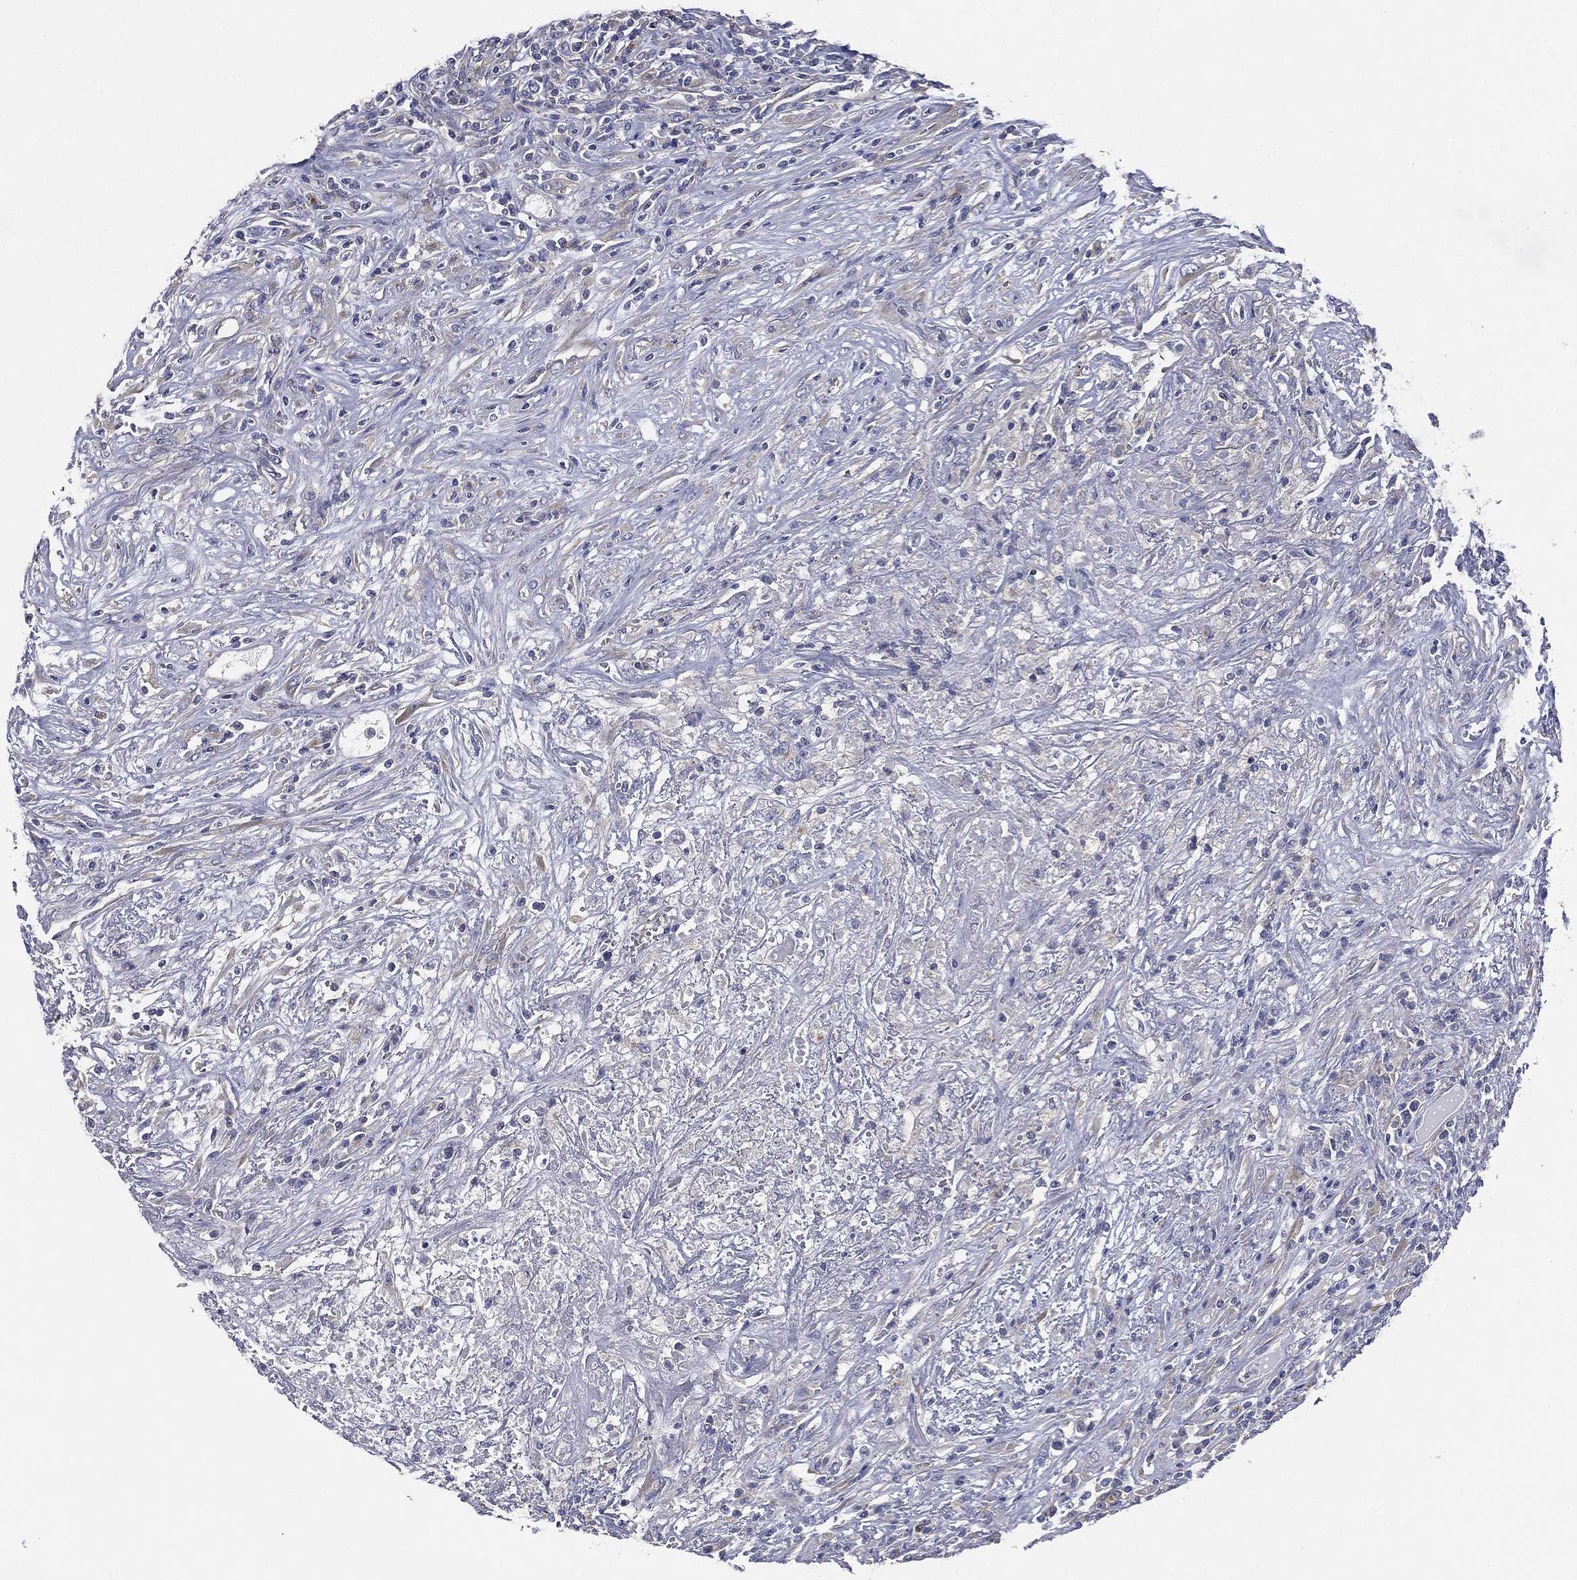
{"staining": {"intensity": "negative", "quantity": "none", "location": "none"}, "tissue": "lymphoma", "cell_type": "Tumor cells", "image_type": "cancer", "snomed": [{"axis": "morphology", "description": "Malignant lymphoma, non-Hodgkin's type, High grade"}, {"axis": "topography", "description": "Lung"}], "caption": "Immunohistochemistry (IHC) histopathology image of neoplastic tissue: lymphoma stained with DAB (3,3'-diaminobenzidine) exhibits no significant protein staining in tumor cells.", "gene": "ATP8A2", "patient": {"sex": "male", "age": 79}}